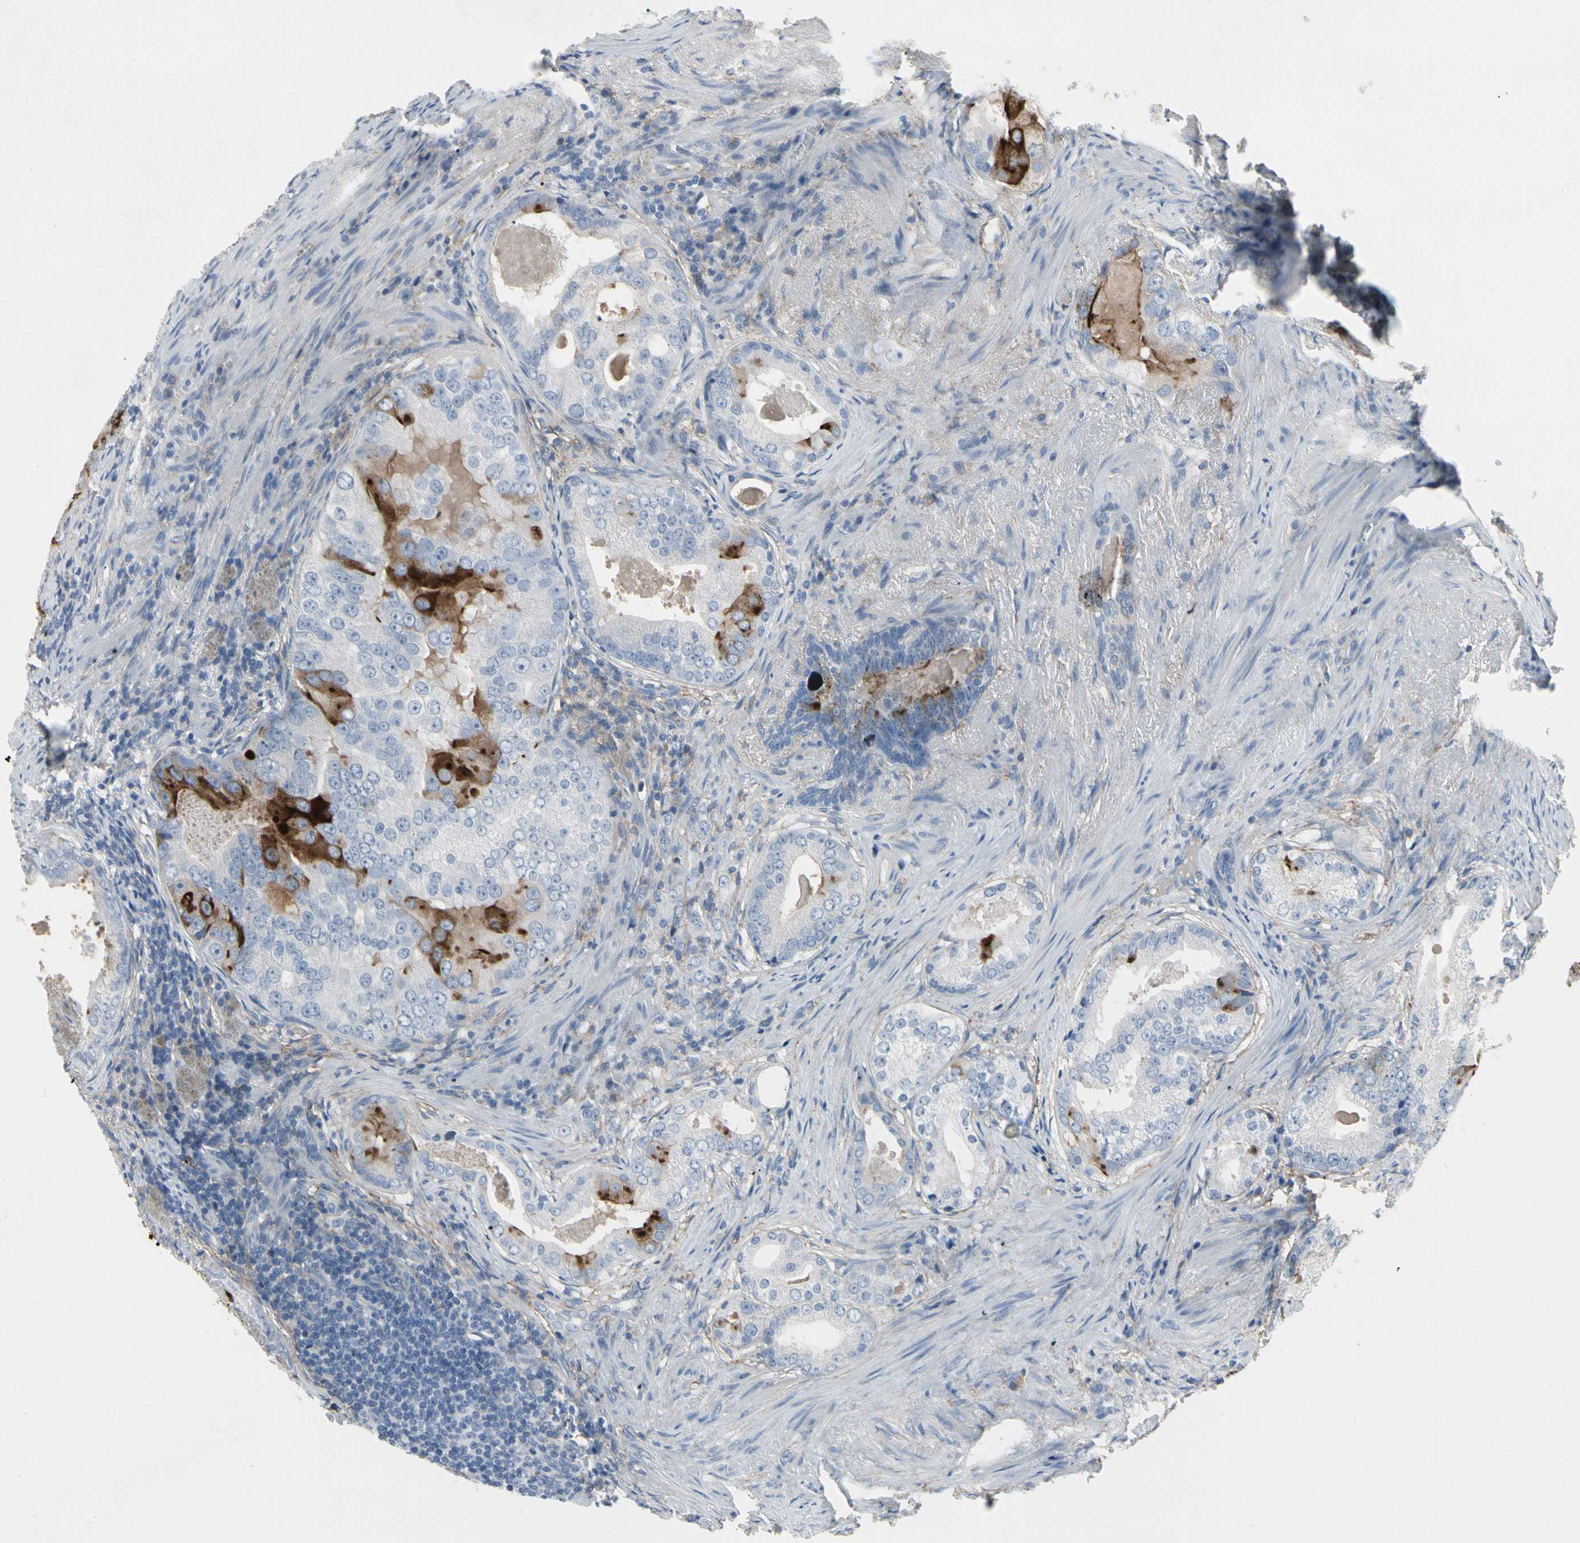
{"staining": {"intensity": "strong", "quantity": "<25%", "location": "cytoplasmic/membranous"}, "tissue": "prostate cancer", "cell_type": "Tumor cells", "image_type": "cancer", "snomed": [{"axis": "morphology", "description": "Adenocarcinoma, High grade"}, {"axis": "topography", "description": "Prostate"}], "caption": "Strong cytoplasmic/membranous protein positivity is identified in approximately <25% of tumor cells in prostate adenocarcinoma (high-grade).", "gene": "PIGR", "patient": {"sex": "male", "age": 66}}